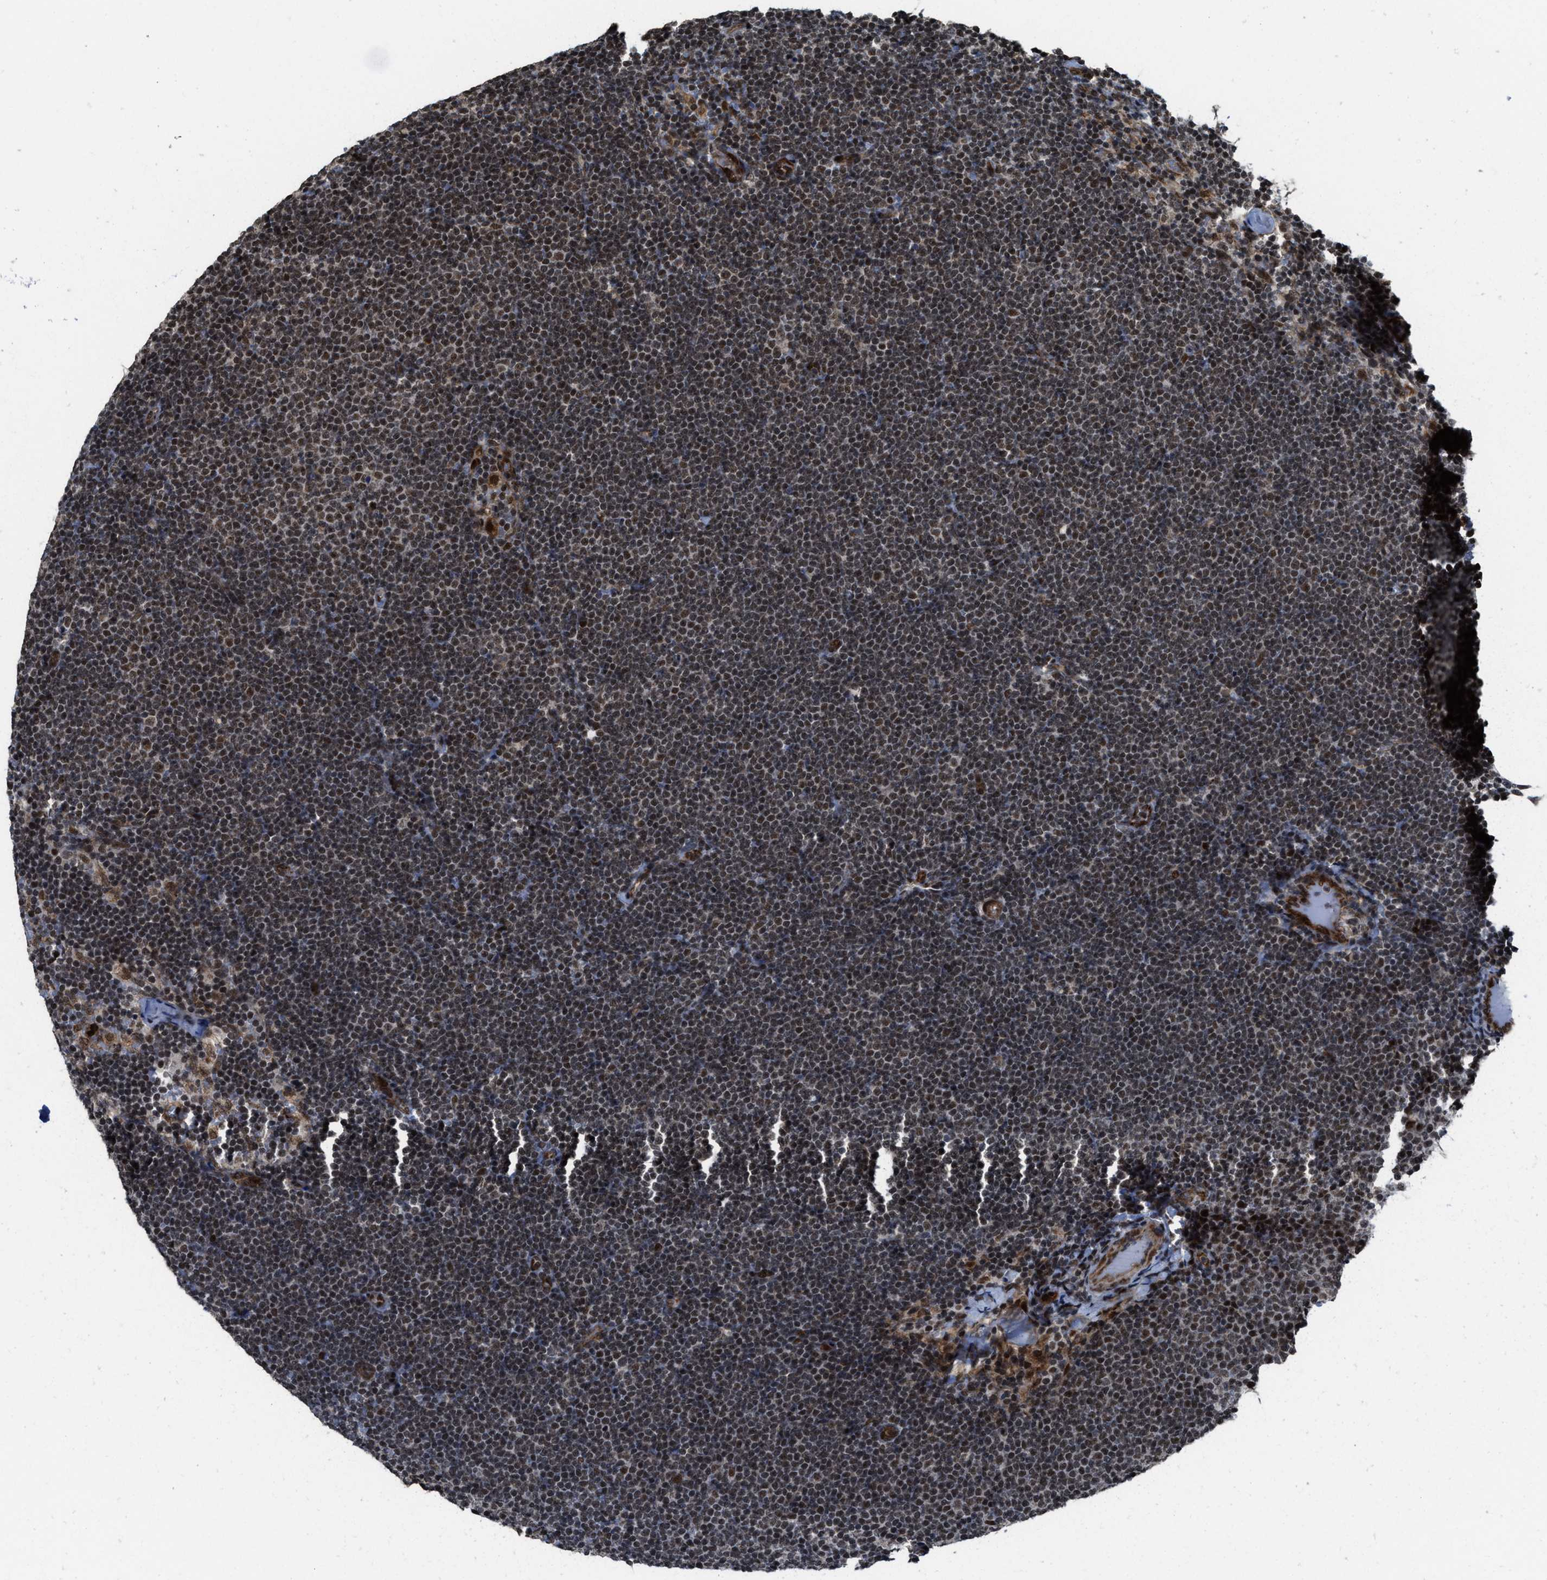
{"staining": {"intensity": "moderate", "quantity": "25%-75%", "location": "nuclear"}, "tissue": "lymphoma", "cell_type": "Tumor cells", "image_type": "cancer", "snomed": [{"axis": "morphology", "description": "Malignant lymphoma, non-Hodgkin's type, Low grade"}, {"axis": "topography", "description": "Lymph node"}], "caption": "Brown immunohistochemical staining in lymphoma reveals moderate nuclear expression in approximately 25%-75% of tumor cells.", "gene": "ZNF250", "patient": {"sex": "female", "age": 53}}